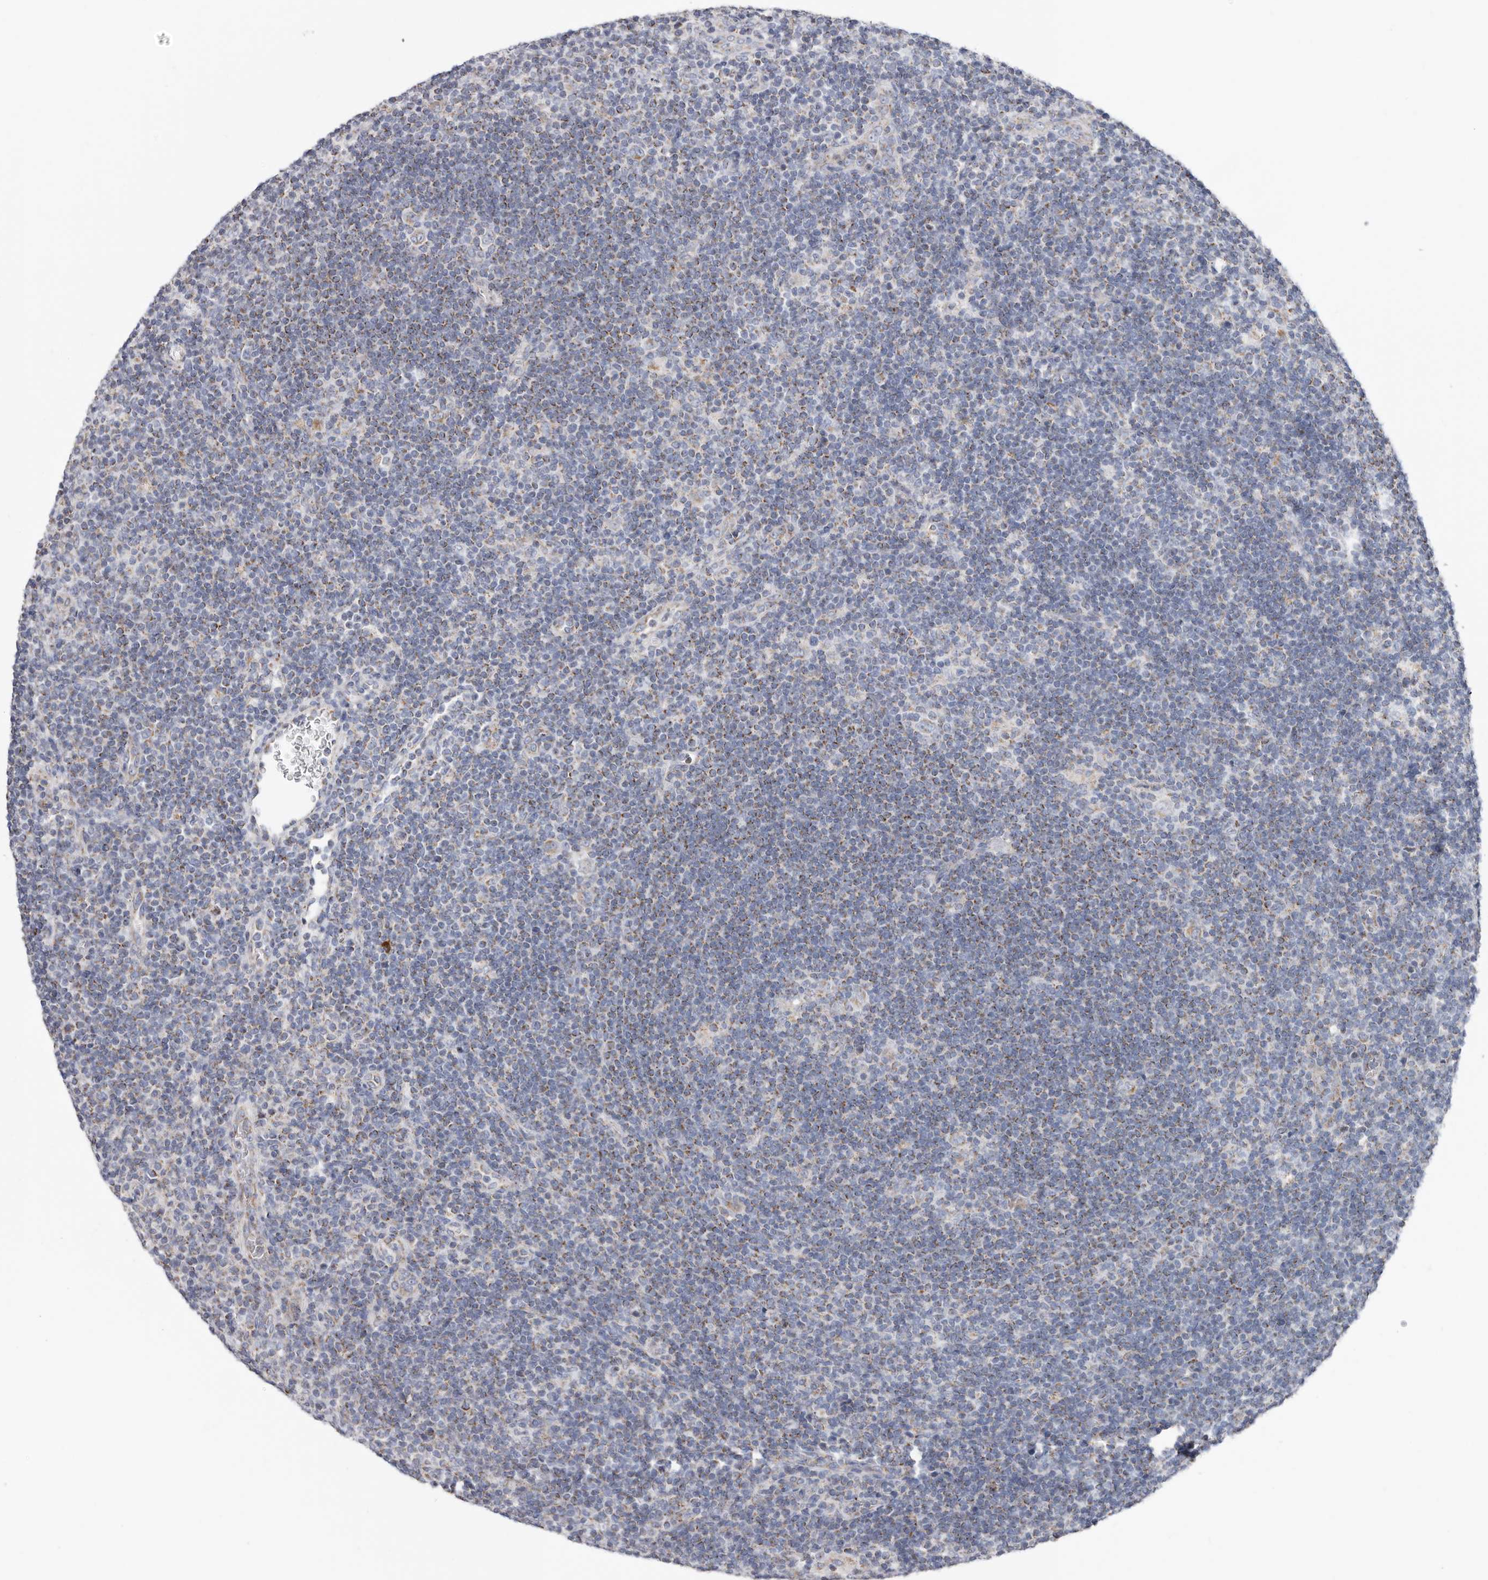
{"staining": {"intensity": "weak", "quantity": ">75%", "location": "cytoplasmic/membranous"}, "tissue": "lymphoma", "cell_type": "Tumor cells", "image_type": "cancer", "snomed": [{"axis": "morphology", "description": "Hodgkin's disease, NOS"}, {"axis": "topography", "description": "Lymph node"}], "caption": "About >75% of tumor cells in lymphoma display weak cytoplasmic/membranous protein staining as visualized by brown immunohistochemical staining.", "gene": "RSPO2", "patient": {"sex": "female", "age": 57}}